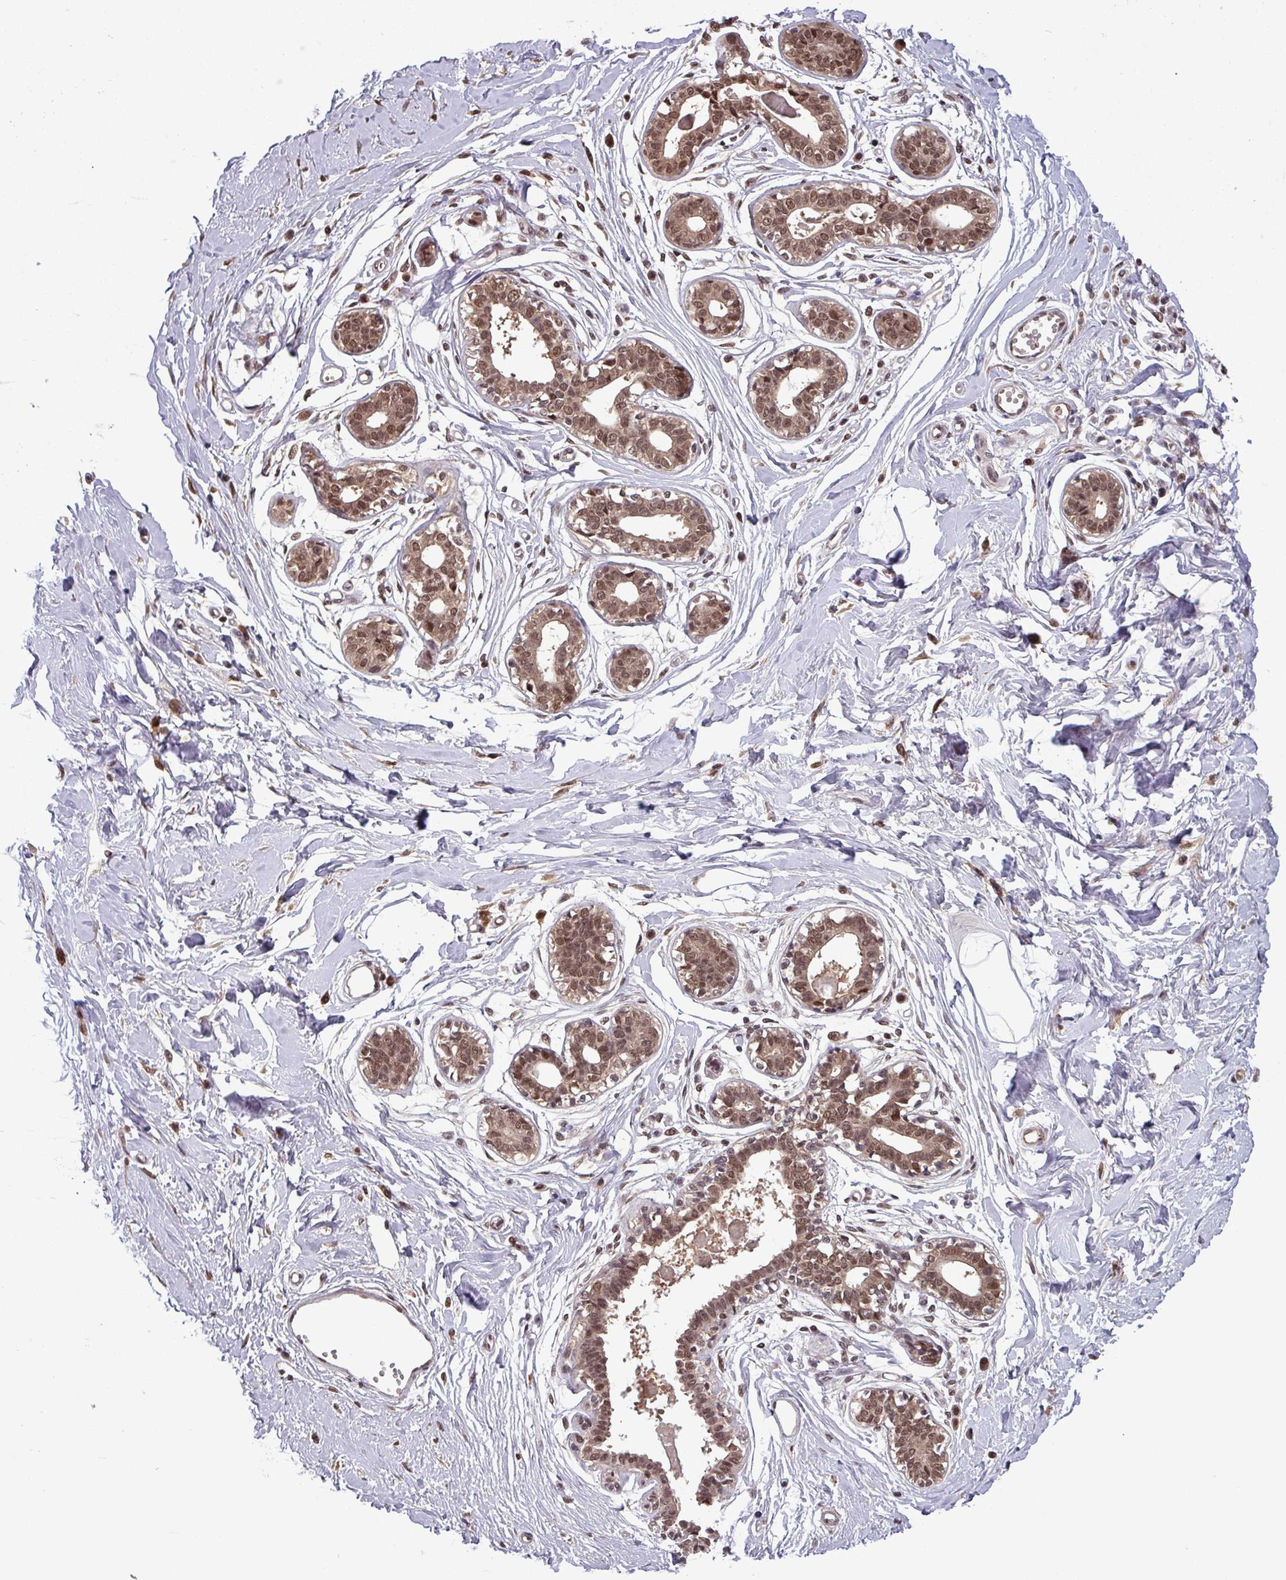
{"staining": {"intensity": "negative", "quantity": "none", "location": "none"}, "tissue": "breast", "cell_type": "Adipocytes", "image_type": "normal", "snomed": [{"axis": "morphology", "description": "Normal tissue, NOS"}, {"axis": "topography", "description": "Breast"}], "caption": "IHC photomicrograph of unremarkable breast stained for a protein (brown), which reveals no positivity in adipocytes.", "gene": "NOB1", "patient": {"sex": "female", "age": 45}}